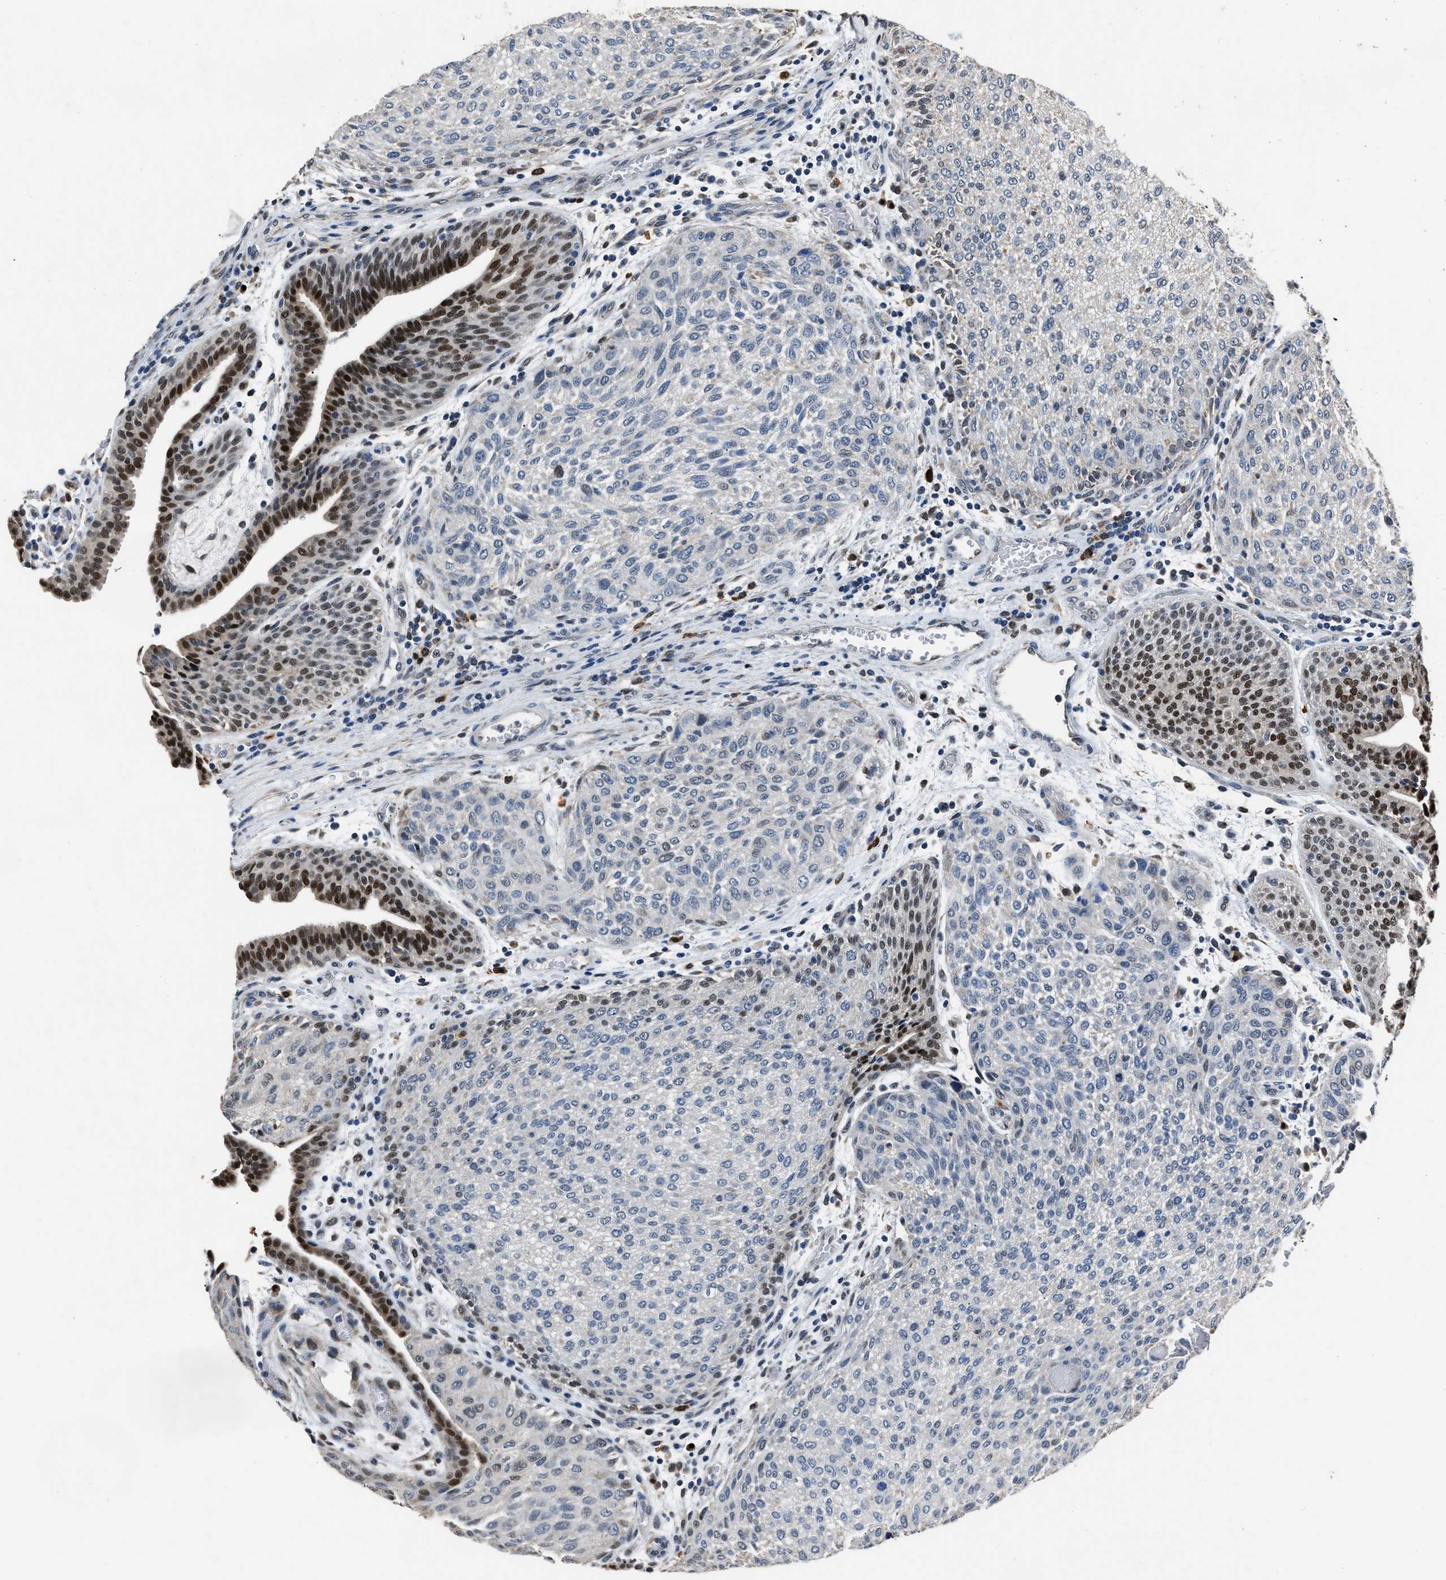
{"staining": {"intensity": "negative", "quantity": "none", "location": "none"}, "tissue": "urothelial cancer", "cell_type": "Tumor cells", "image_type": "cancer", "snomed": [{"axis": "morphology", "description": "Urothelial carcinoma, Low grade"}, {"axis": "morphology", "description": "Urothelial carcinoma, High grade"}, {"axis": "topography", "description": "Urinary bladder"}], "caption": "Protein analysis of urothelial cancer demonstrates no significant positivity in tumor cells. The staining was performed using DAB to visualize the protein expression in brown, while the nuclei were stained in blue with hematoxylin (Magnification: 20x).", "gene": "NSUN5", "patient": {"sex": "male", "age": 35}}